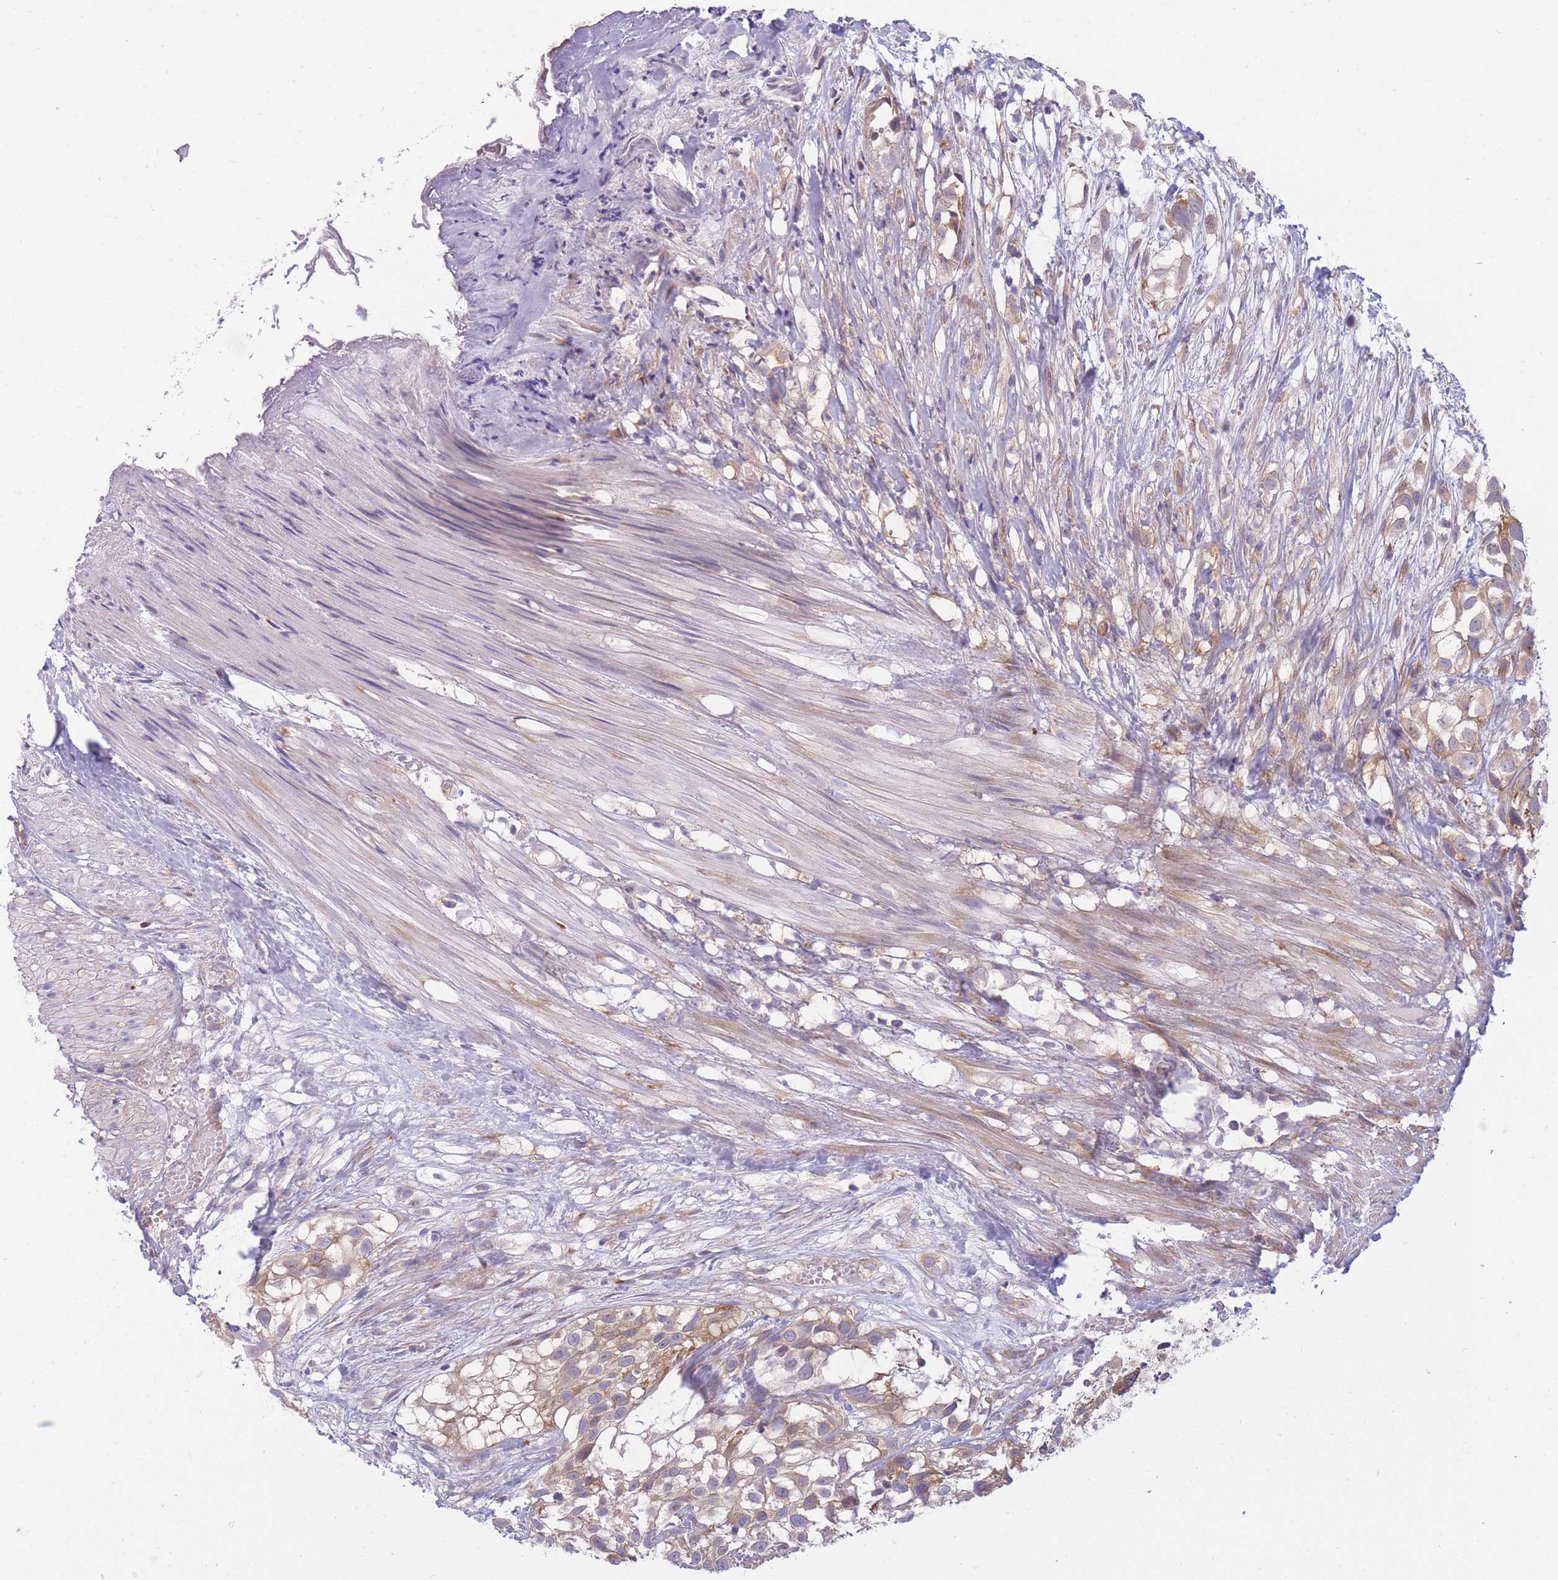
{"staining": {"intensity": "weak", "quantity": ">75%", "location": "cytoplasmic/membranous"}, "tissue": "urothelial cancer", "cell_type": "Tumor cells", "image_type": "cancer", "snomed": [{"axis": "morphology", "description": "Urothelial carcinoma, High grade"}, {"axis": "topography", "description": "Urinary bladder"}], "caption": "Immunohistochemistry (IHC) (DAB (3,3'-diaminobenzidine)) staining of human urothelial cancer shows weak cytoplasmic/membranous protein staining in approximately >75% of tumor cells. (DAB IHC, brown staining for protein, blue staining for nuclei).", "gene": "PFDN6", "patient": {"sex": "male", "age": 56}}